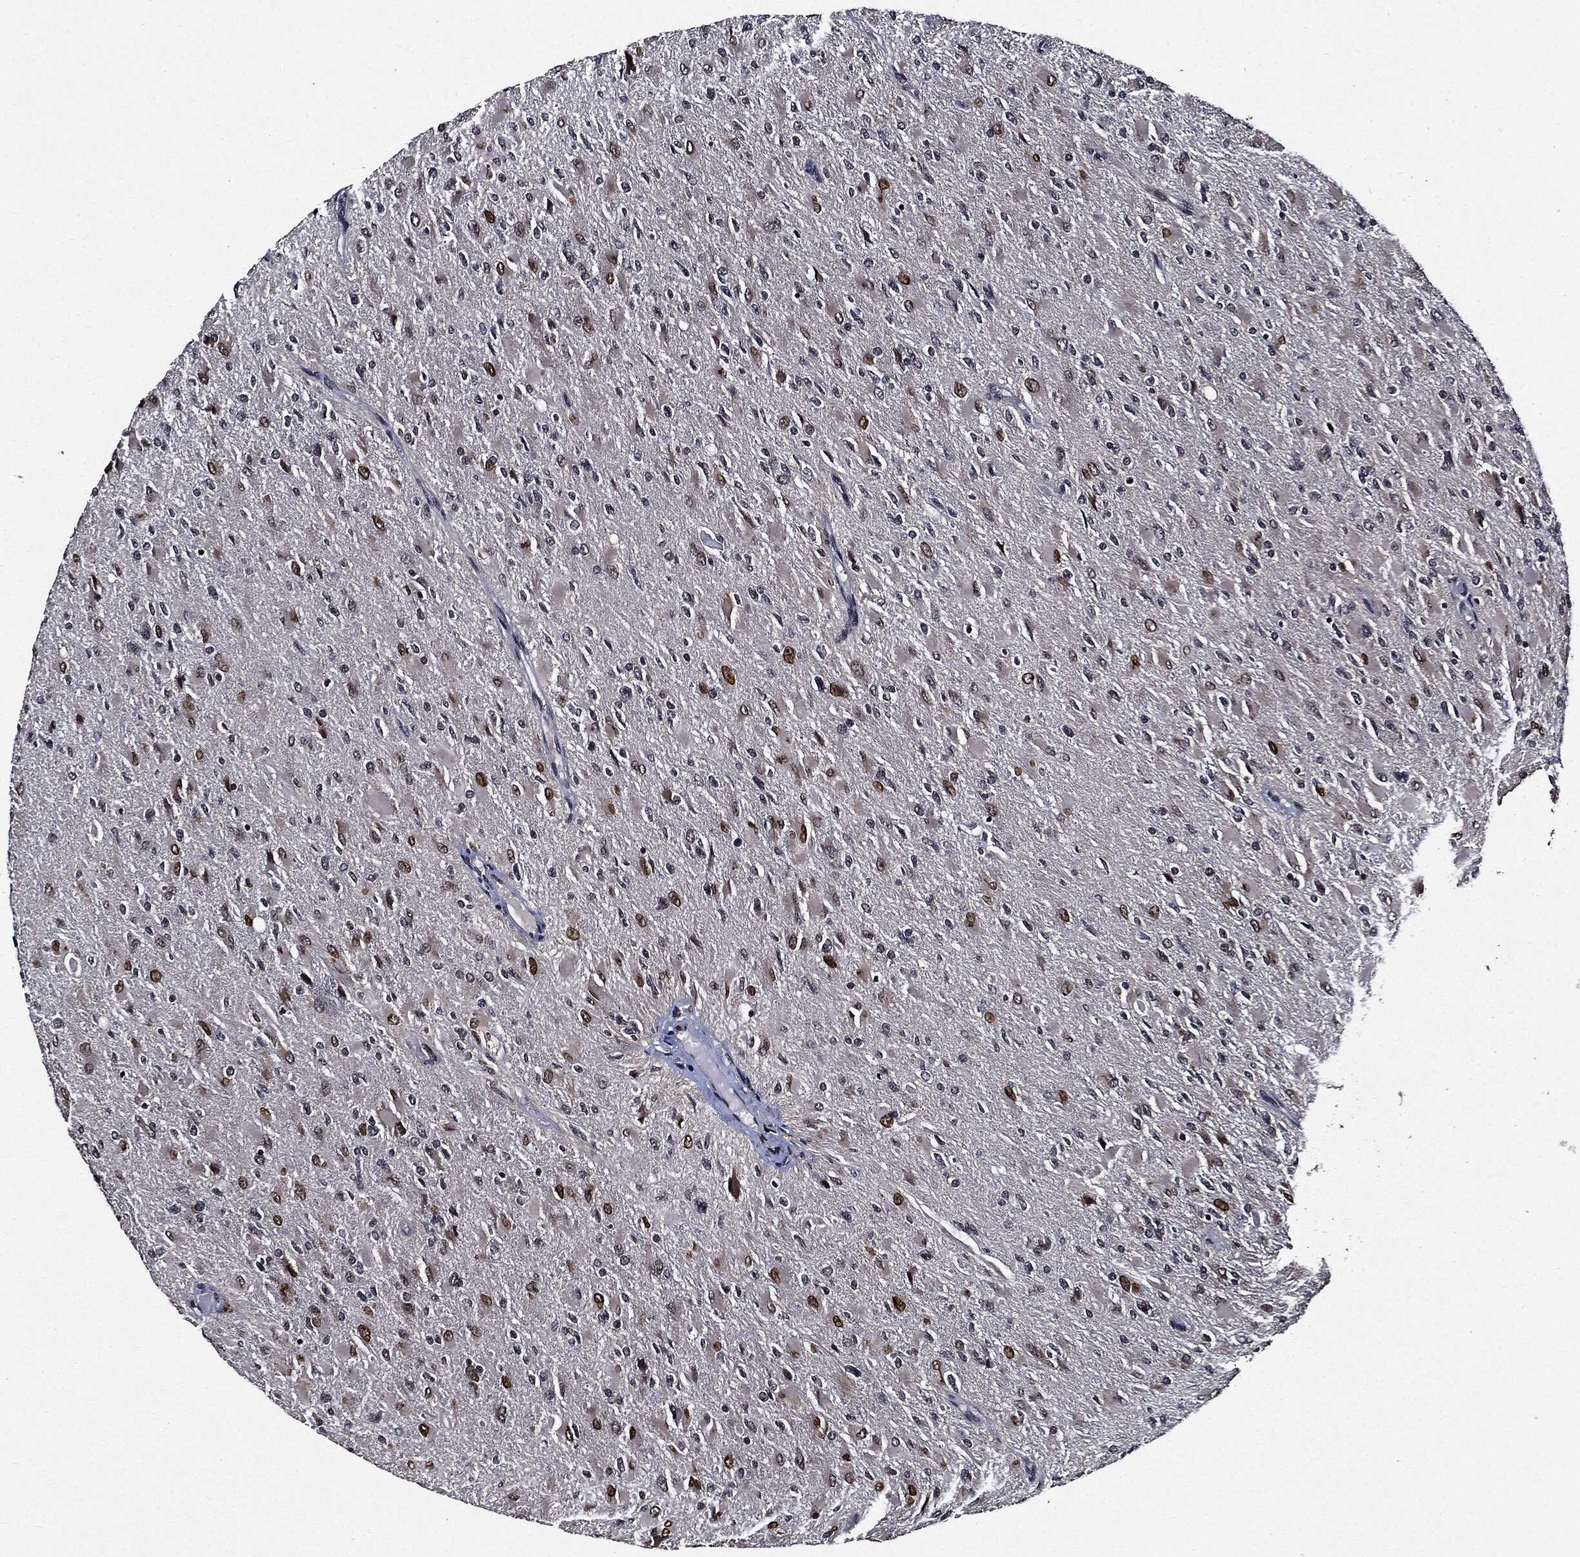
{"staining": {"intensity": "moderate", "quantity": "<25%", "location": "nuclear"}, "tissue": "glioma", "cell_type": "Tumor cells", "image_type": "cancer", "snomed": [{"axis": "morphology", "description": "Glioma, malignant, High grade"}, {"axis": "topography", "description": "Cerebral cortex"}], "caption": "A brown stain shows moderate nuclear expression of a protein in human malignant glioma (high-grade) tumor cells.", "gene": "SUGT1", "patient": {"sex": "female", "age": 36}}